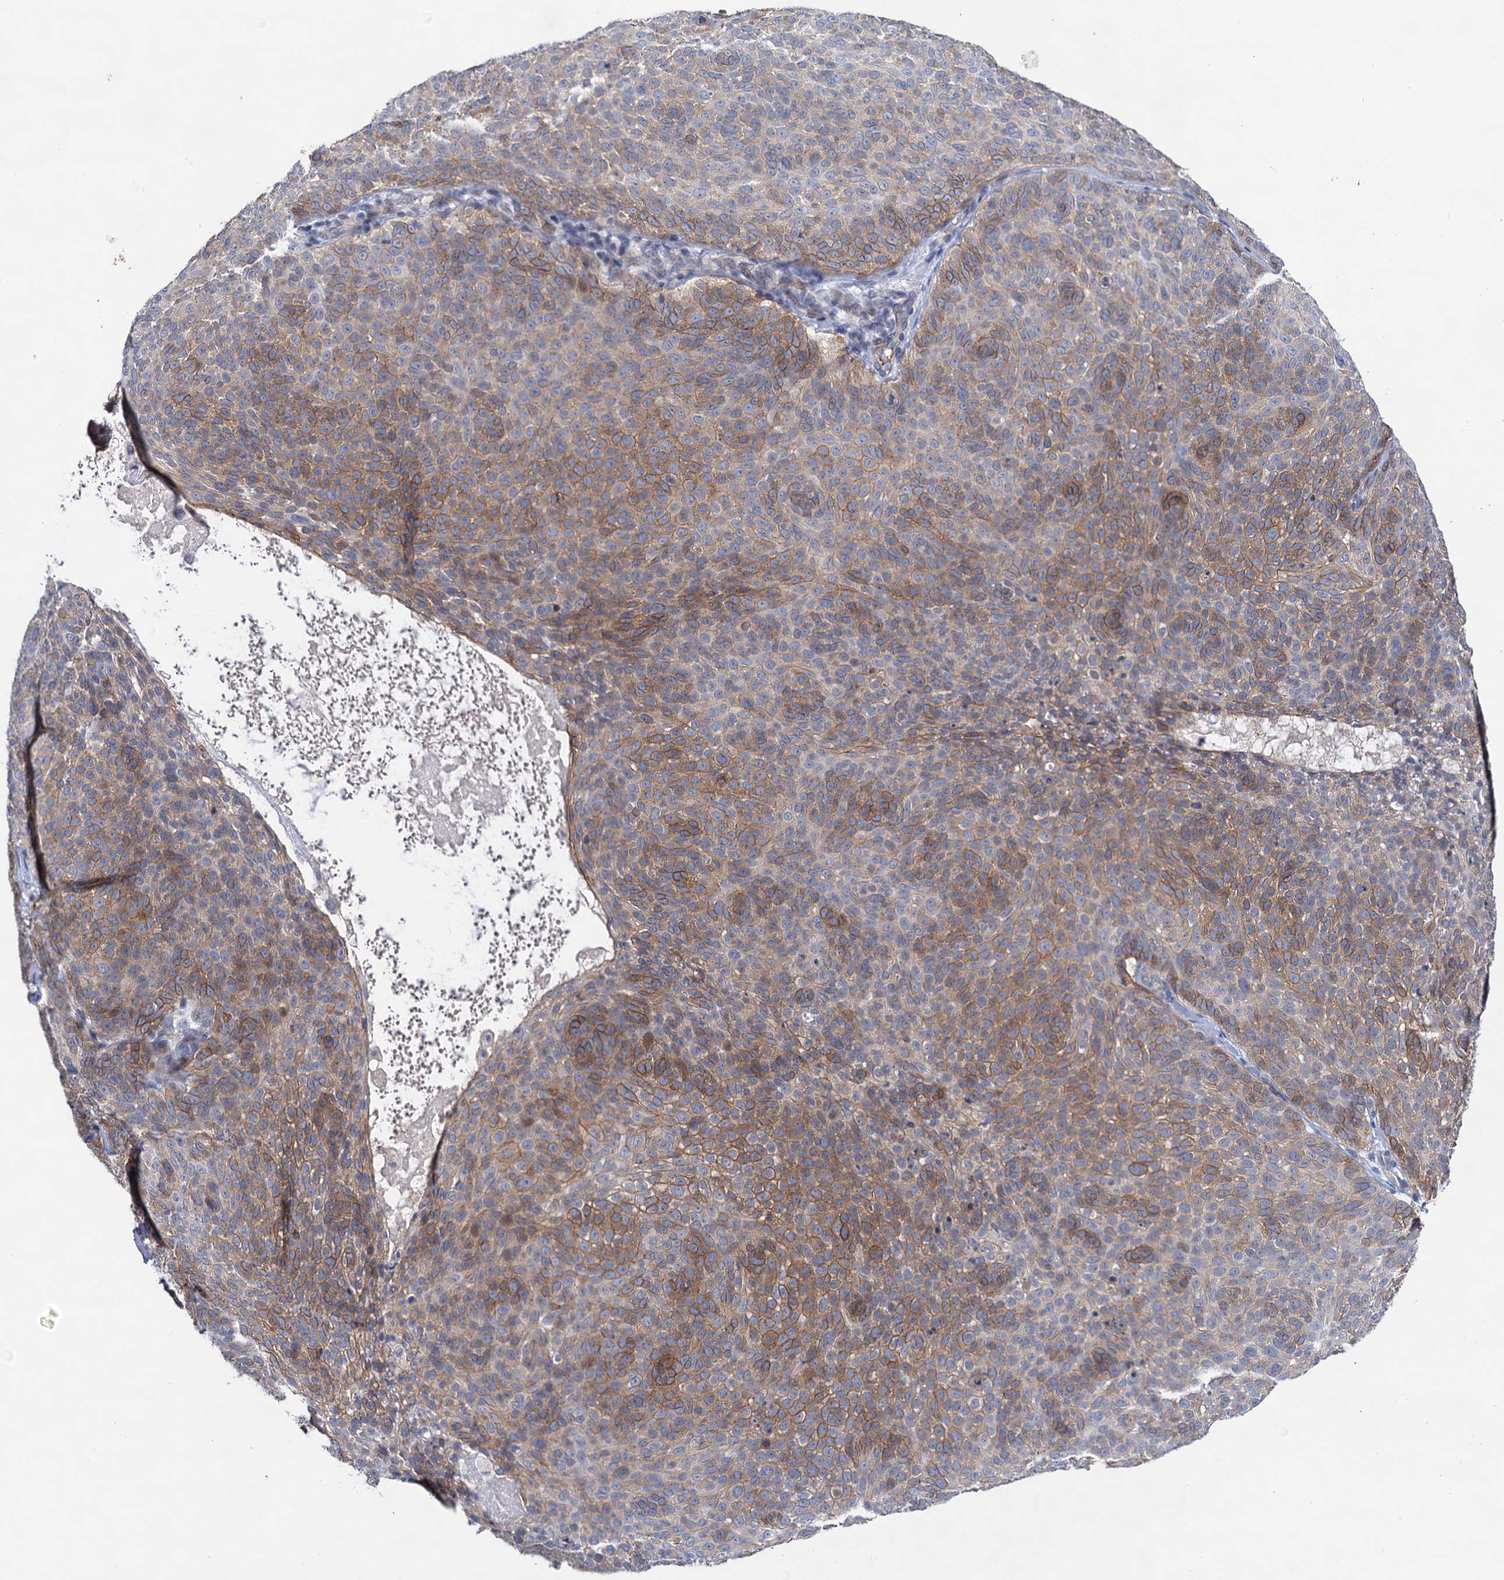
{"staining": {"intensity": "moderate", "quantity": ">75%", "location": "cytoplasmic/membranous"}, "tissue": "skin cancer", "cell_type": "Tumor cells", "image_type": "cancer", "snomed": [{"axis": "morphology", "description": "Basal cell carcinoma"}, {"axis": "topography", "description": "Skin"}], "caption": "Protein staining of skin basal cell carcinoma tissue demonstrates moderate cytoplasmic/membranous staining in approximately >75% of tumor cells.", "gene": "ABLIM1", "patient": {"sex": "male", "age": 85}}